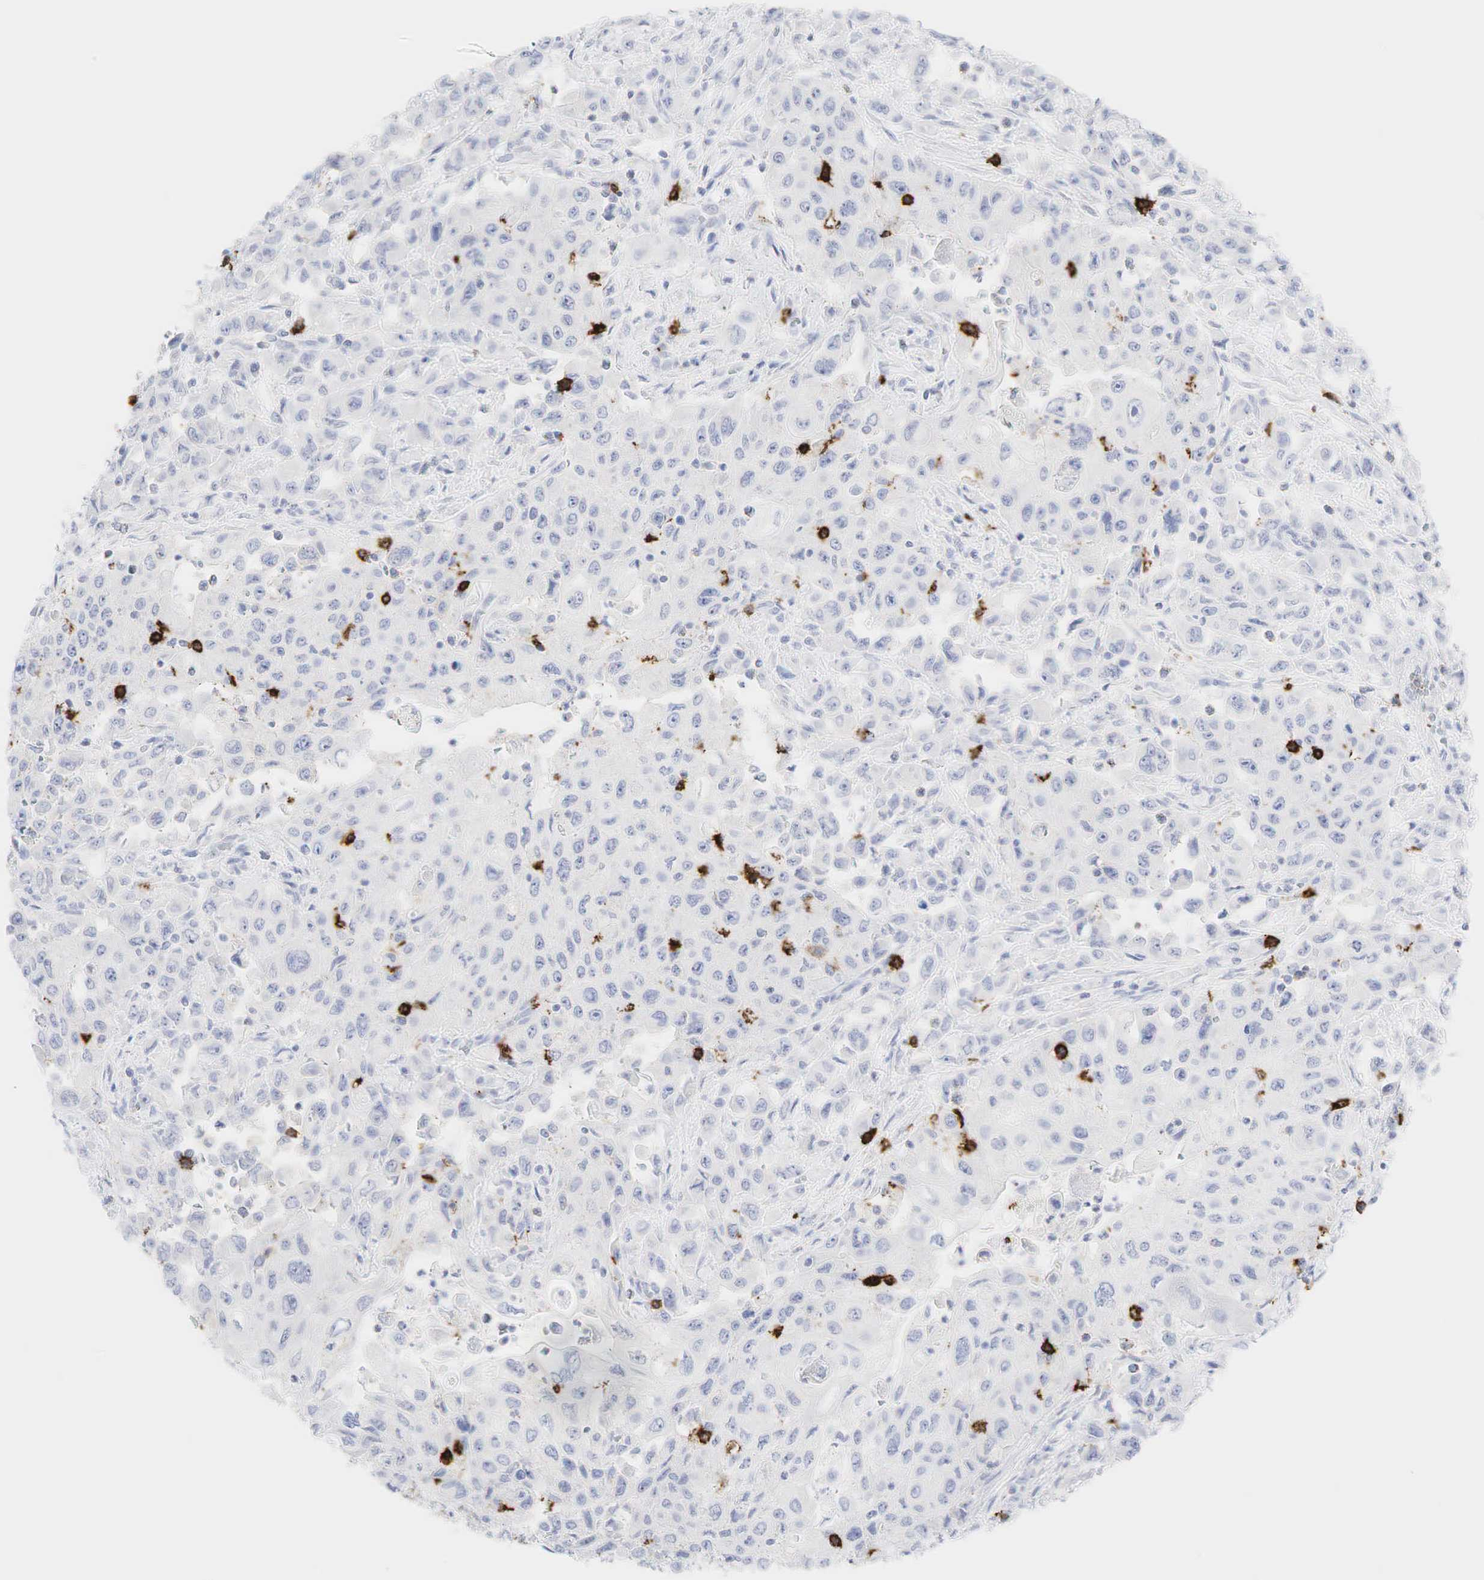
{"staining": {"intensity": "negative", "quantity": "none", "location": "none"}, "tissue": "pancreatic cancer", "cell_type": "Tumor cells", "image_type": "cancer", "snomed": [{"axis": "morphology", "description": "Adenocarcinoma, NOS"}, {"axis": "topography", "description": "Pancreas"}], "caption": "Tumor cells show no significant protein staining in pancreatic cancer.", "gene": "CD8A", "patient": {"sex": "male", "age": 70}}